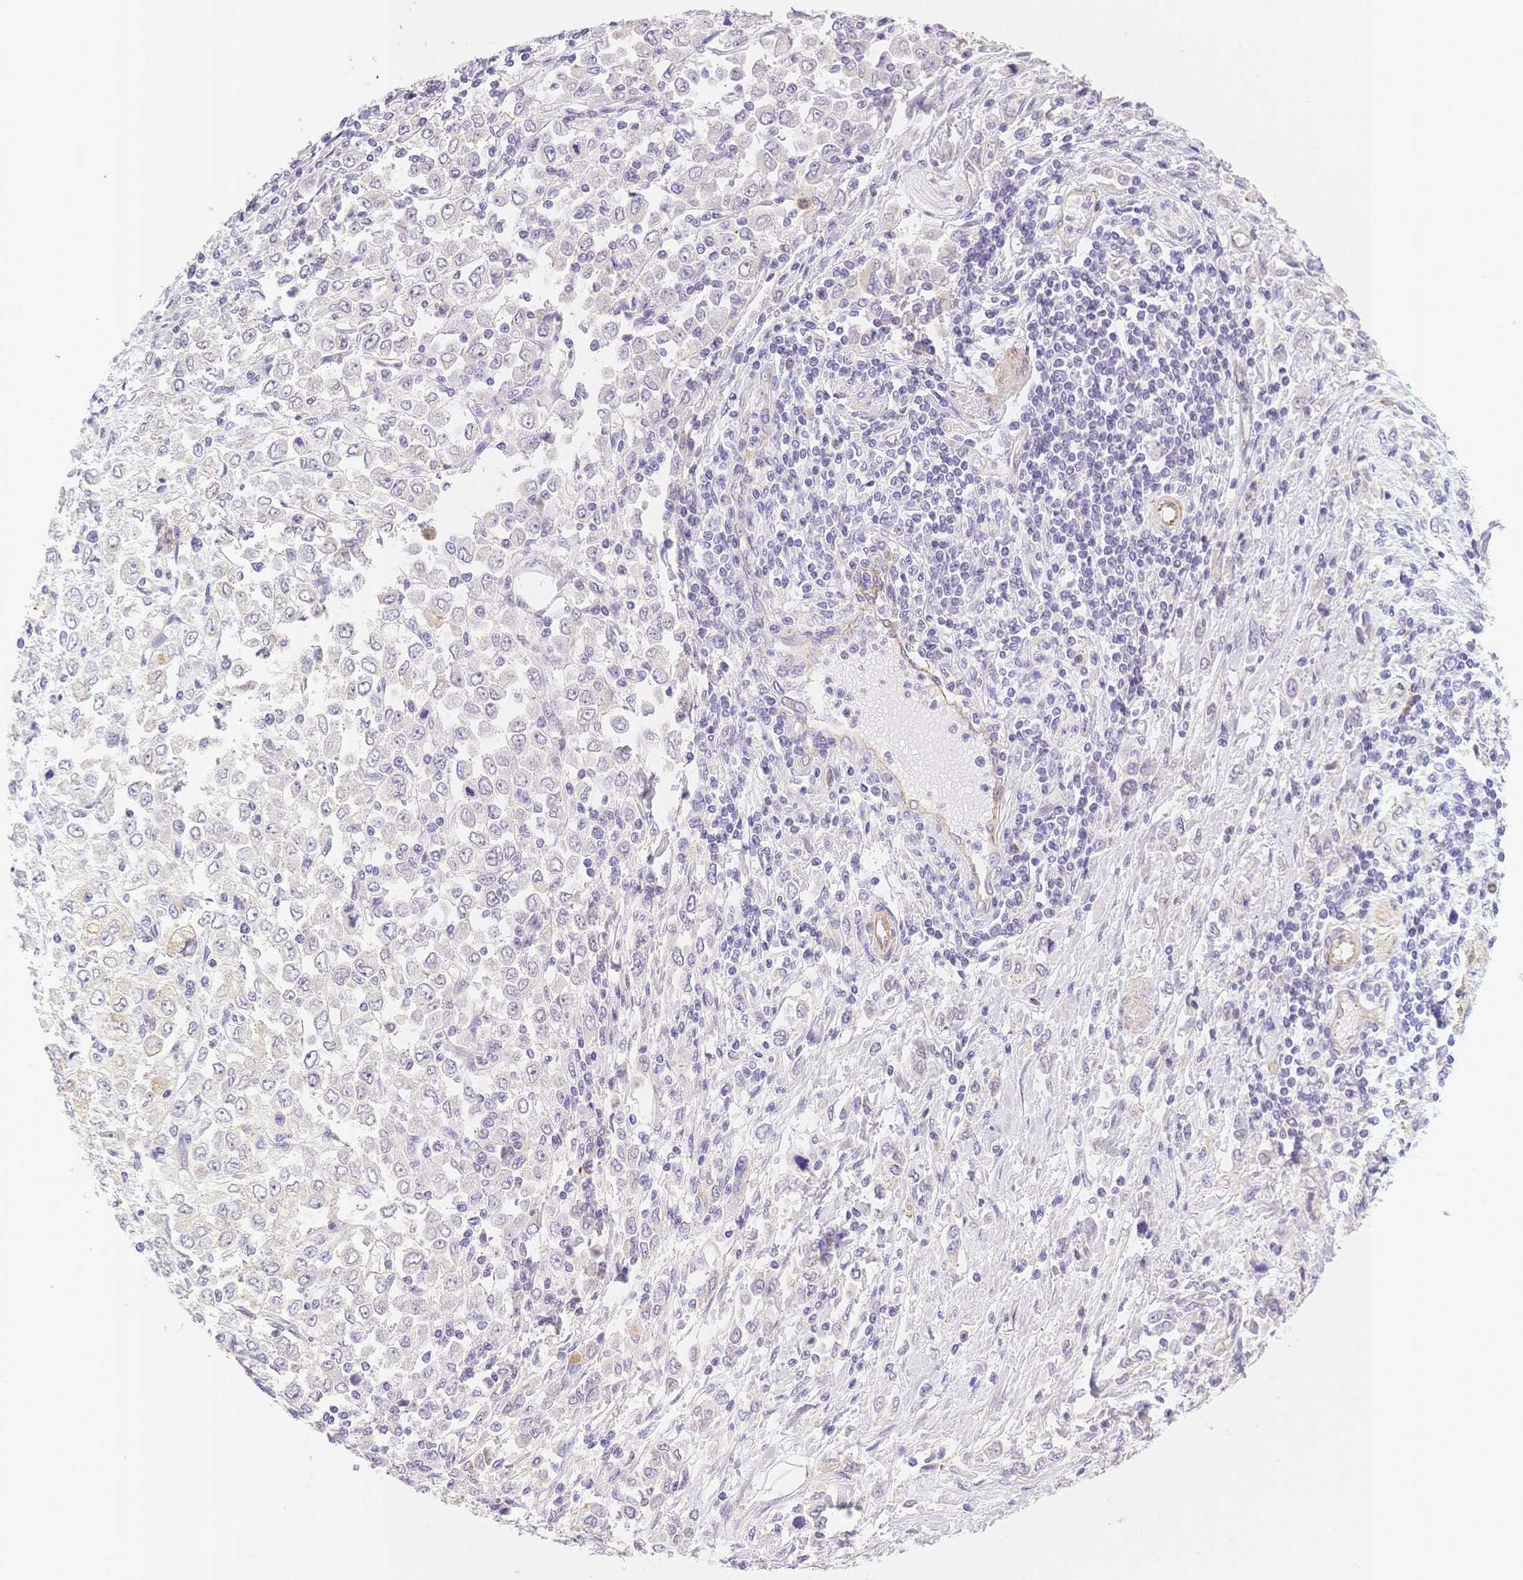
{"staining": {"intensity": "negative", "quantity": "none", "location": "none"}, "tissue": "stomach cancer", "cell_type": "Tumor cells", "image_type": "cancer", "snomed": [{"axis": "morphology", "description": "Adenocarcinoma, NOS"}, {"axis": "topography", "description": "Stomach, upper"}], "caption": "This is an IHC histopathology image of stomach cancer. There is no staining in tumor cells.", "gene": "CSN1S1", "patient": {"sex": "male", "age": 70}}